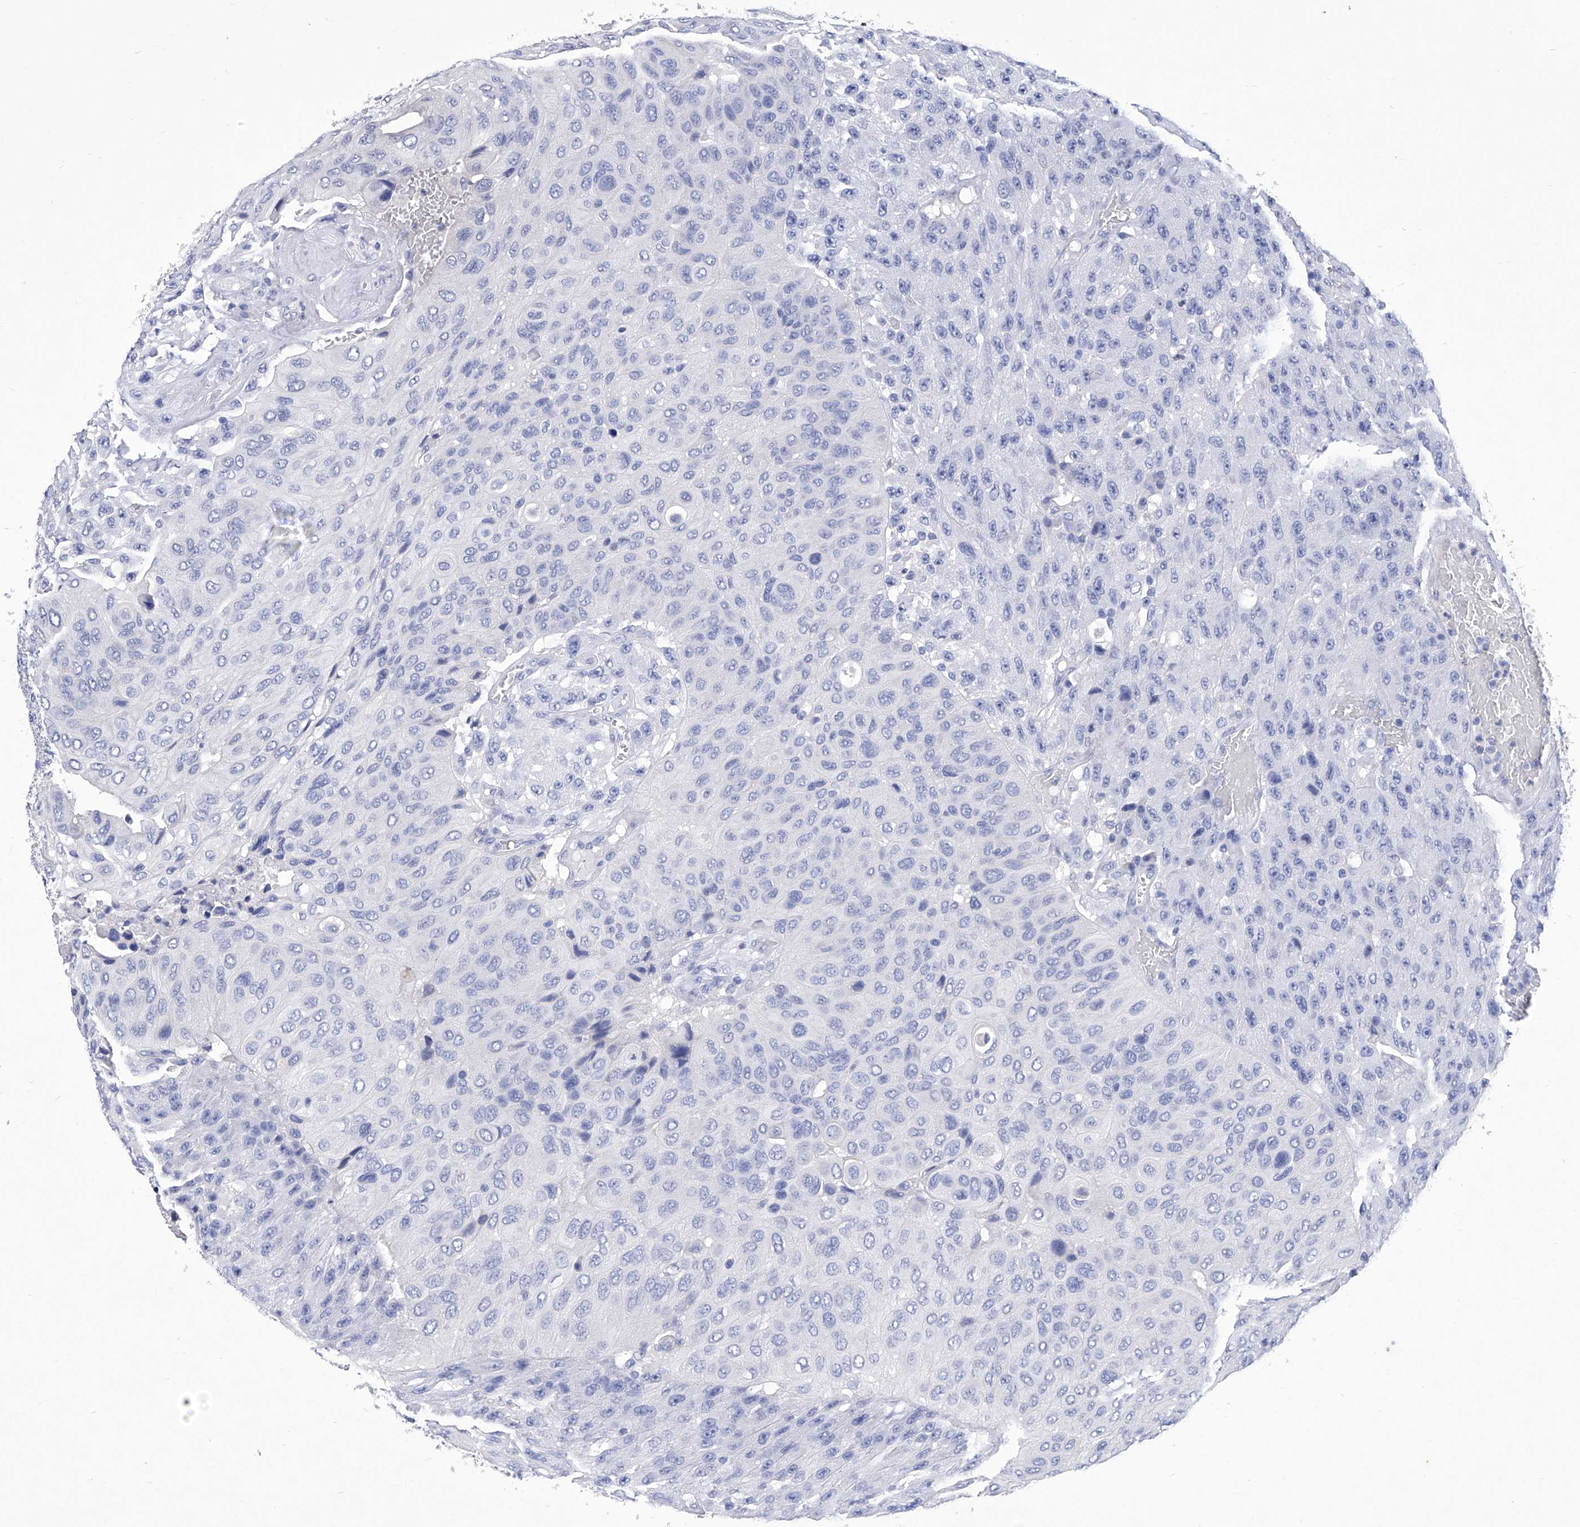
{"staining": {"intensity": "negative", "quantity": "none", "location": "none"}, "tissue": "urothelial cancer", "cell_type": "Tumor cells", "image_type": "cancer", "snomed": [{"axis": "morphology", "description": "Urothelial carcinoma, High grade"}, {"axis": "topography", "description": "Urinary bladder"}], "caption": "Urothelial cancer was stained to show a protein in brown. There is no significant staining in tumor cells.", "gene": "IFNL2", "patient": {"sex": "male", "age": 66}}